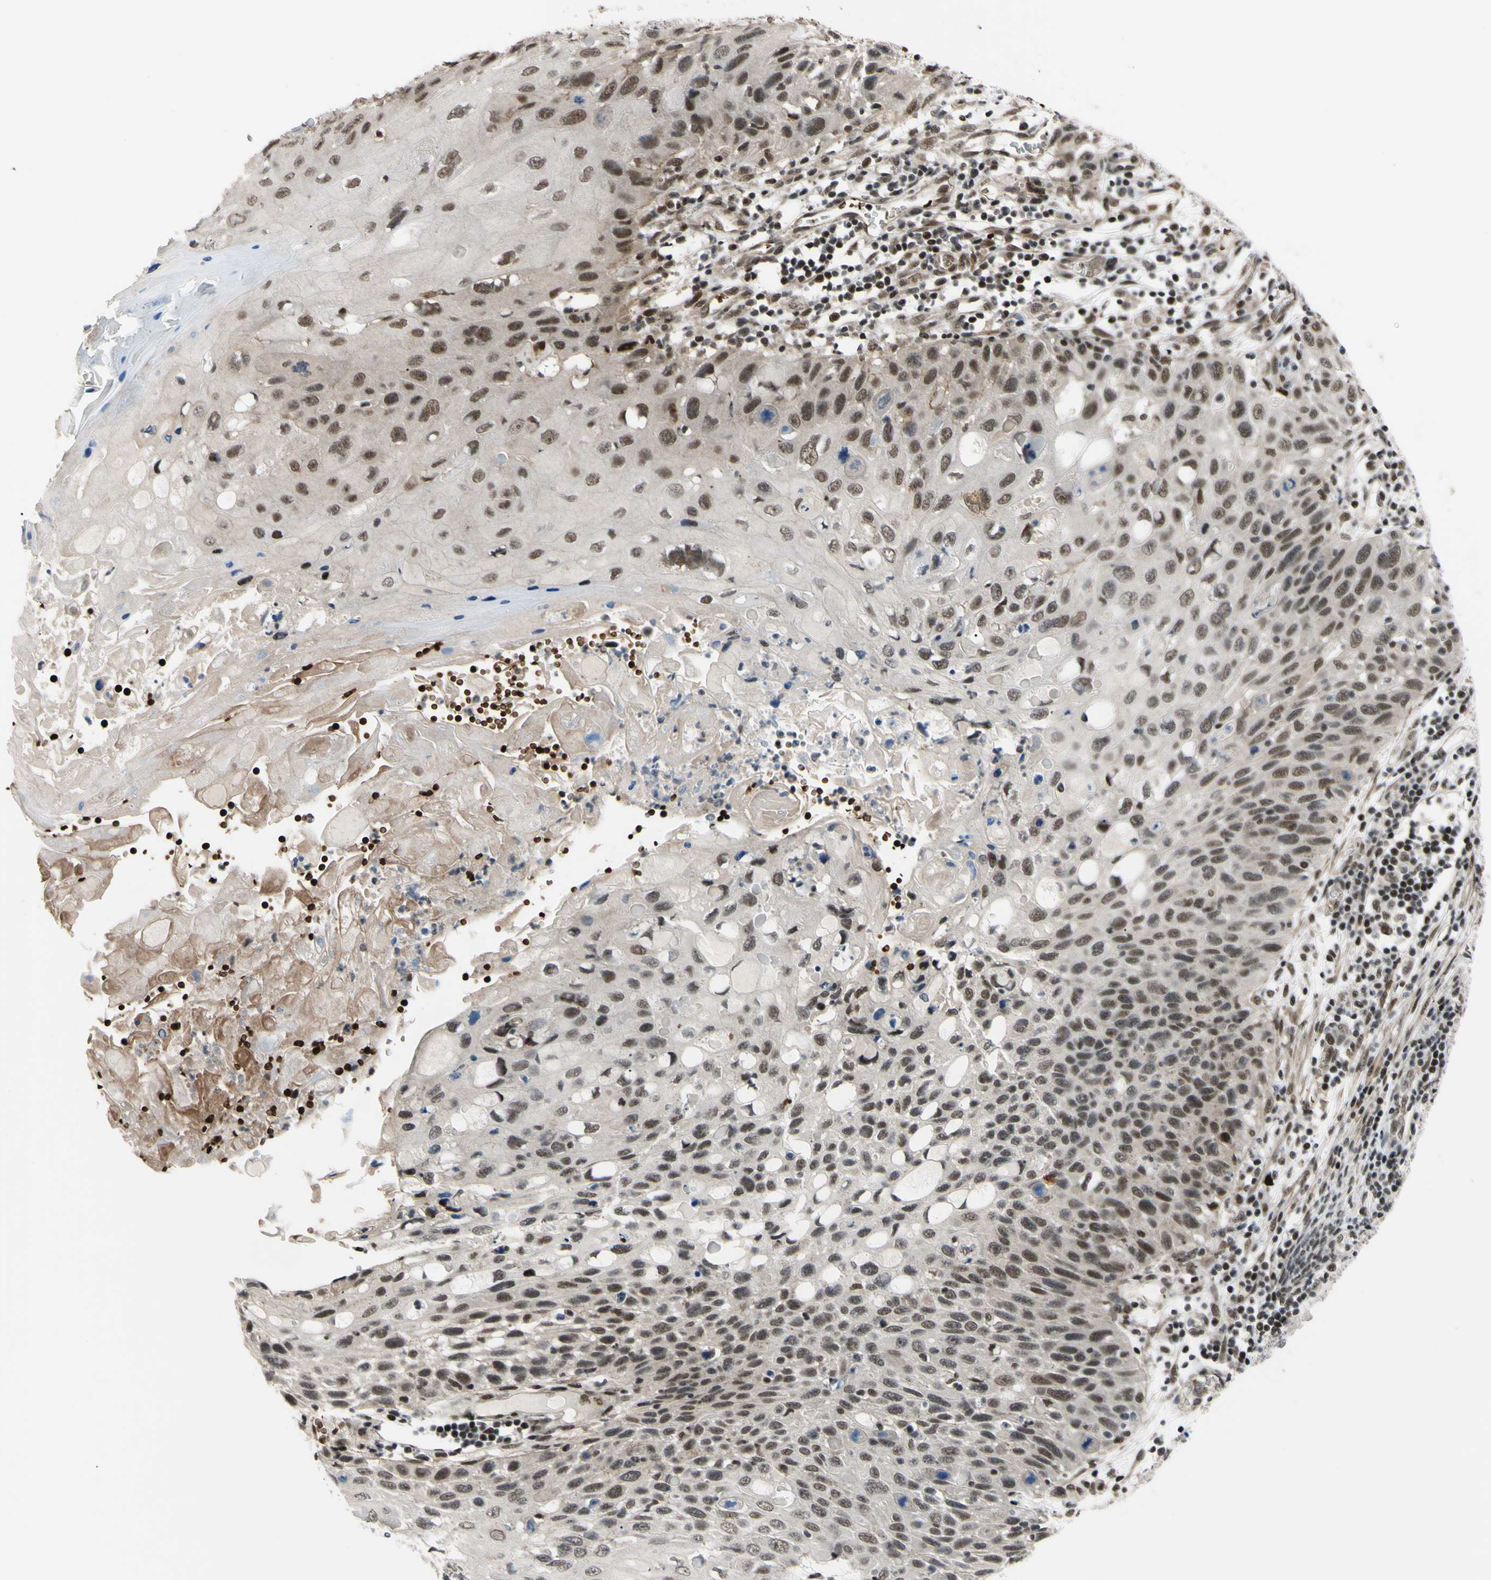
{"staining": {"intensity": "moderate", "quantity": ">75%", "location": "nuclear"}, "tissue": "cervical cancer", "cell_type": "Tumor cells", "image_type": "cancer", "snomed": [{"axis": "morphology", "description": "Squamous cell carcinoma, NOS"}, {"axis": "topography", "description": "Cervix"}], "caption": "Cervical squamous cell carcinoma tissue displays moderate nuclear positivity in about >75% of tumor cells", "gene": "THAP12", "patient": {"sex": "female", "age": 70}}